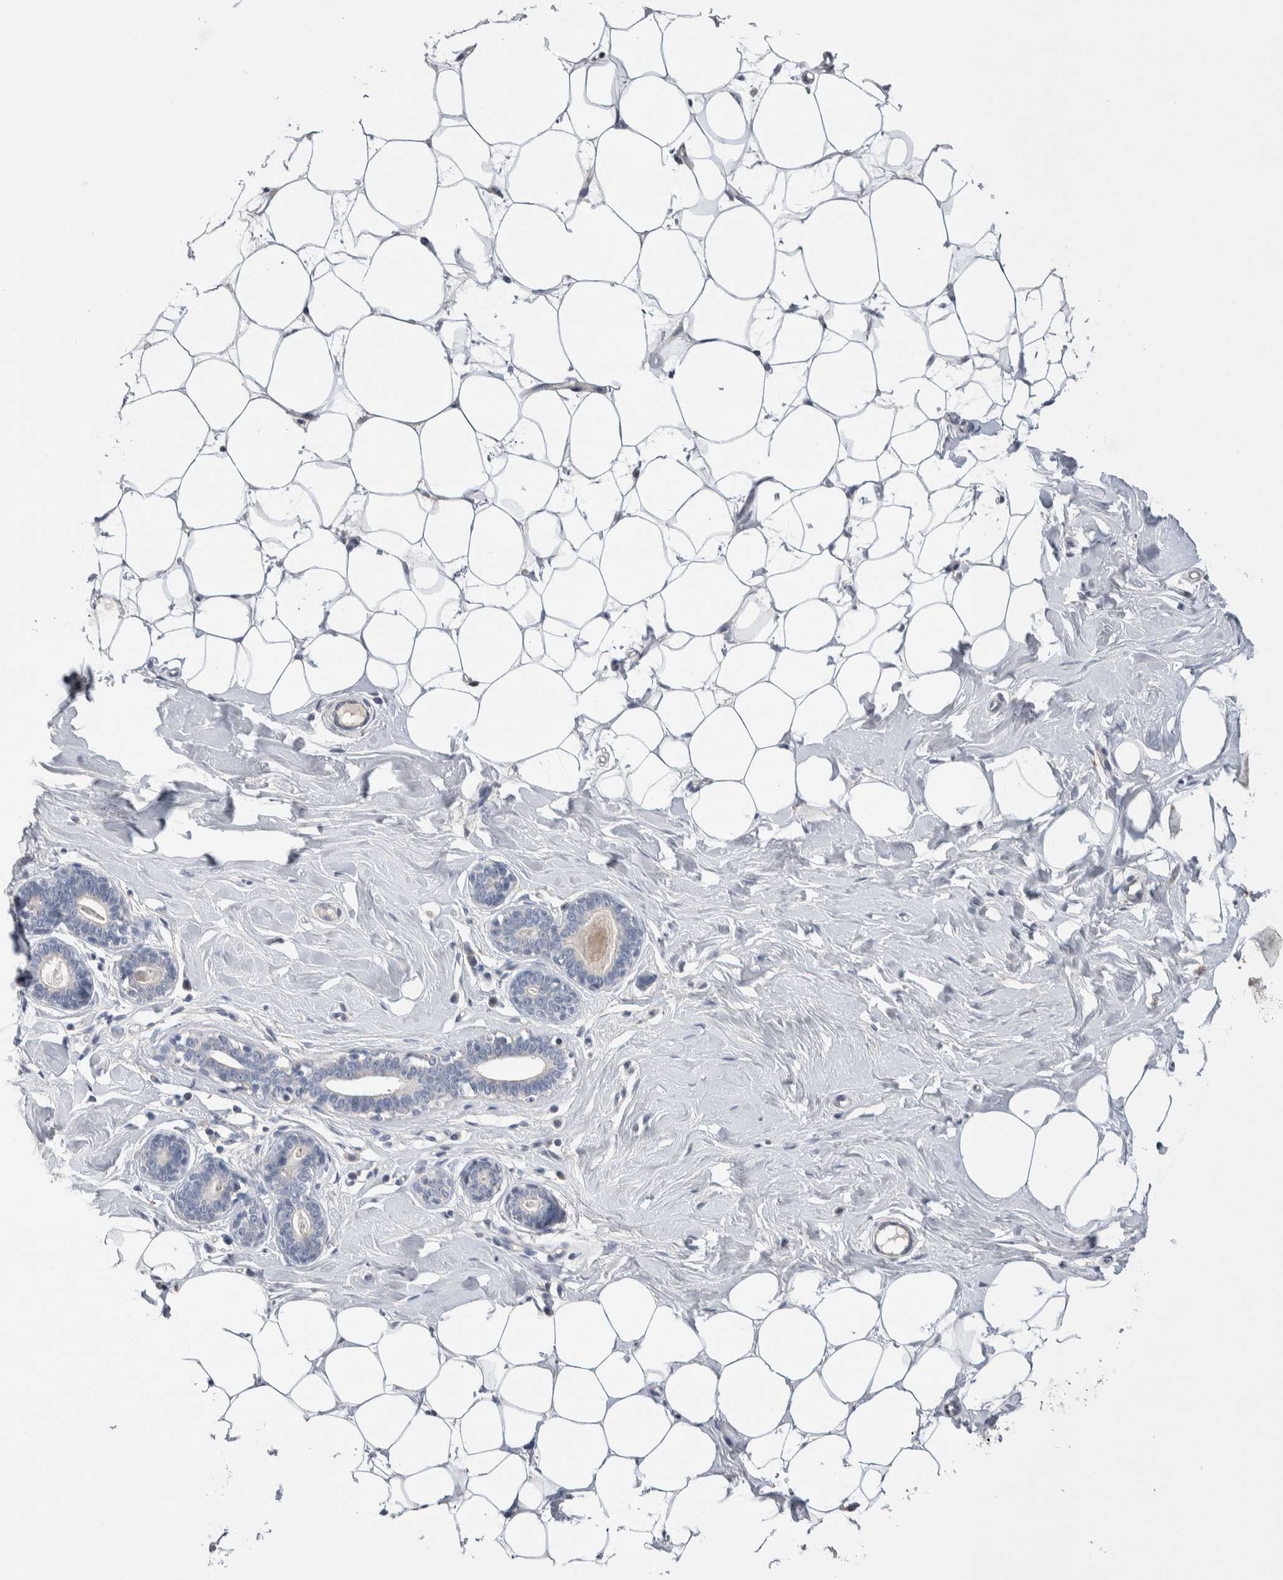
{"staining": {"intensity": "negative", "quantity": "none", "location": "none"}, "tissue": "breast", "cell_type": "Adipocytes", "image_type": "normal", "snomed": [{"axis": "morphology", "description": "Normal tissue, NOS"}, {"axis": "topography", "description": "Breast"}], "caption": "This is an IHC photomicrograph of benign breast. There is no staining in adipocytes.", "gene": "CEP131", "patient": {"sex": "female", "age": 23}}